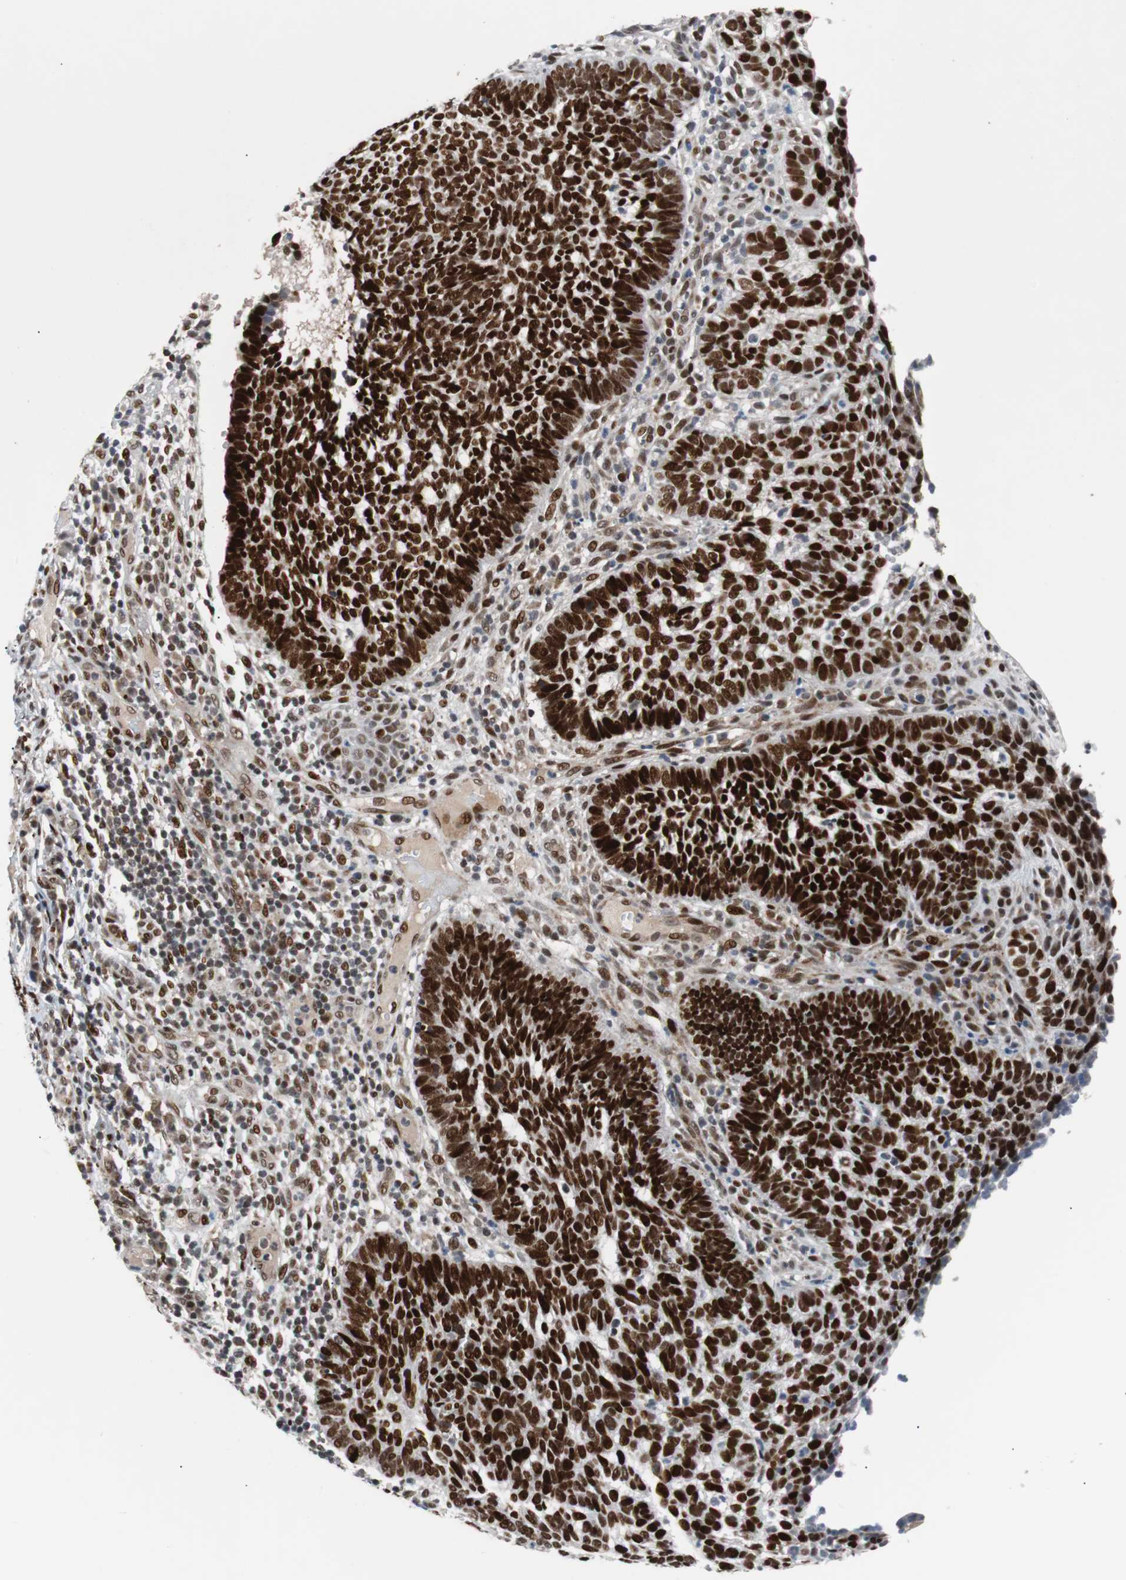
{"staining": {"intensity": "strong", "quantity": ">75%", "location": "nuclear"}, "tissue": "skin cancer", "cell_type": "Tumor cells", "image_type": "cancer", "snomed": [{"axis": "morphology", "description": "Normal tissue, NOS"}, {"axis": "morphology", "description": "Basal cell carcinoma"}, {"axis": "topography", "description": "Skin"}], "caption": "This photomicrograph reveals skin cancer stained with IHC to label a protein in brown. The nuclear of tumor cells show strong positivity for the protein. Nuclei are counter-stained blue.", "gene": "NBL1", "patient": {"sex": "male", "age": 87}}